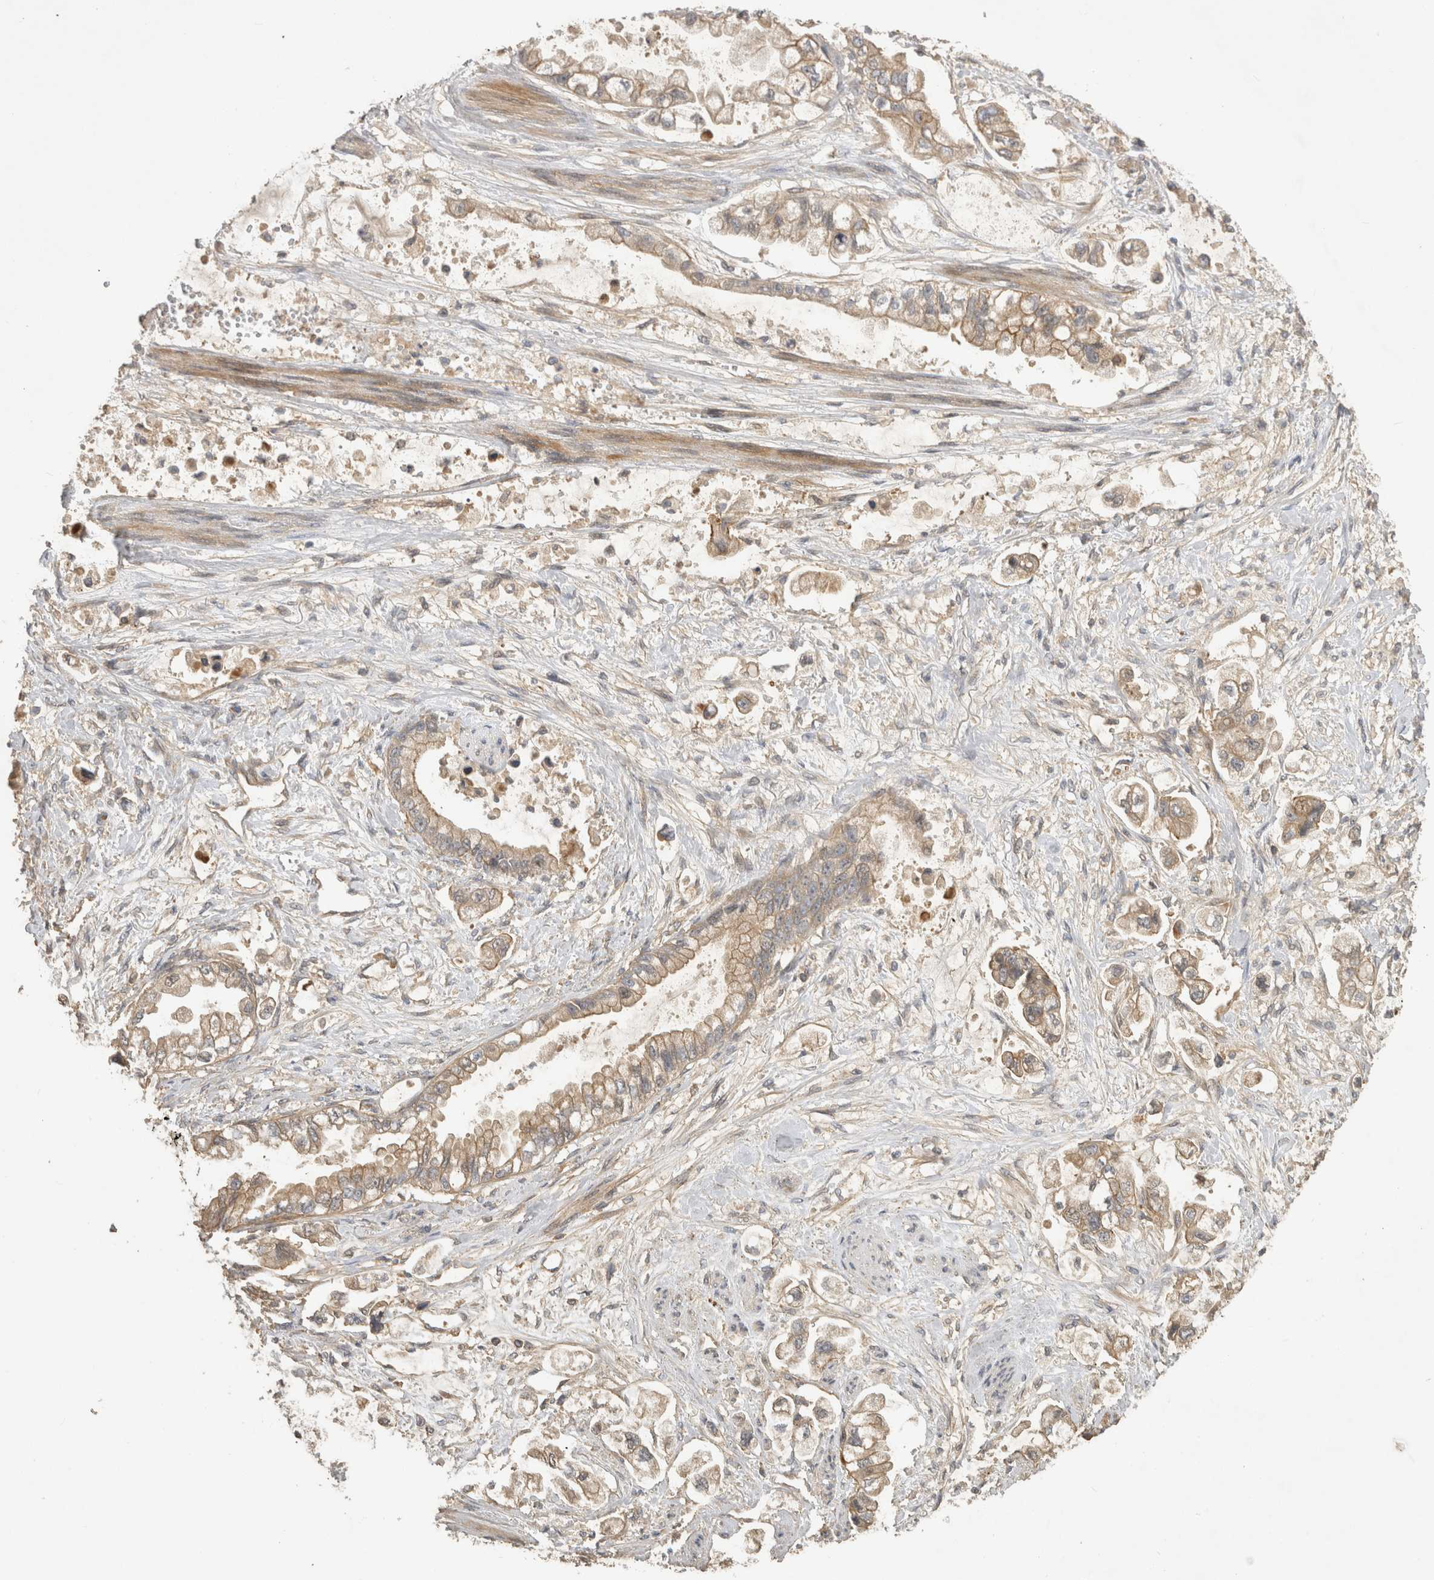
{"staining": {"intensity": "weak", "quantity": ">75%", "location": "cytoplasmic/membranous"}, "tissue": "stomach cancer", "cell_type": "Tumor cells", "image_type": "cancer", "snomed": [{"axis": "morphology", "description": "Adenocarcinoma, NOS"}, {"axis": "topography", "description": "Stomach"}], "caption": "Immunohistochemistry (IHC) of stomach cancer shows low levels of weak cytoplasmic/membranous staining in about >75% of tumor cells.", "gene": "PPP1R42", "patient": {"sex": "male", "age": 62}}